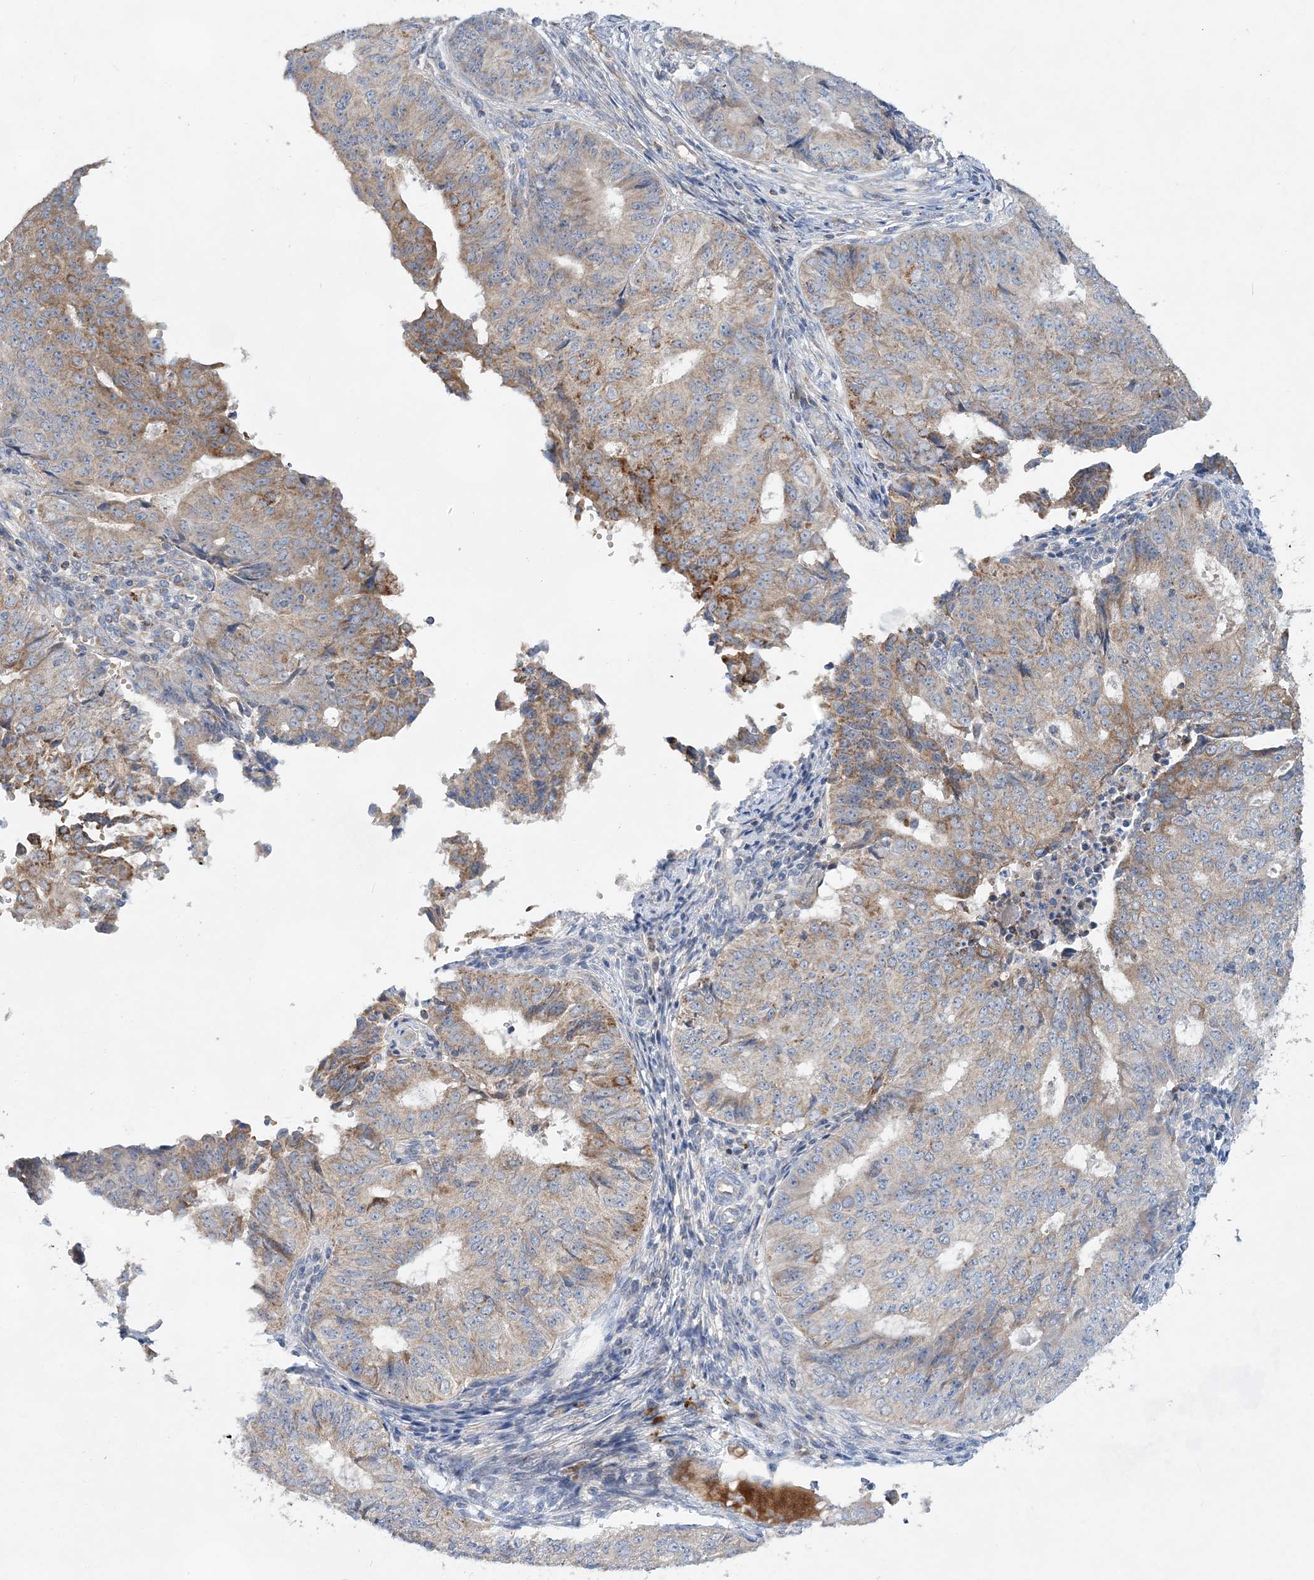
{"staining": {"intensity": "moderate", "quantity": "<25%", "location": "cytoplasmic/membranous"}, "tissue": "endometrial cancer", "cell_type": "Tumor cells", "image_type": "cancer", "snomed": [{"axis": "morphology", "description": "Adenocarcinoma, NOS"}, {"axis": "topography", "description": "Endometrium"}], "caption": "Human endometrial adenocarcinoma stained for a protein (brown) displays moderate cytoplasmic/membranous positive staining in approximately <25% of tumor cells.", "gene": "TRAPPC13", "patient": {"sex": "female", "age": 32}}